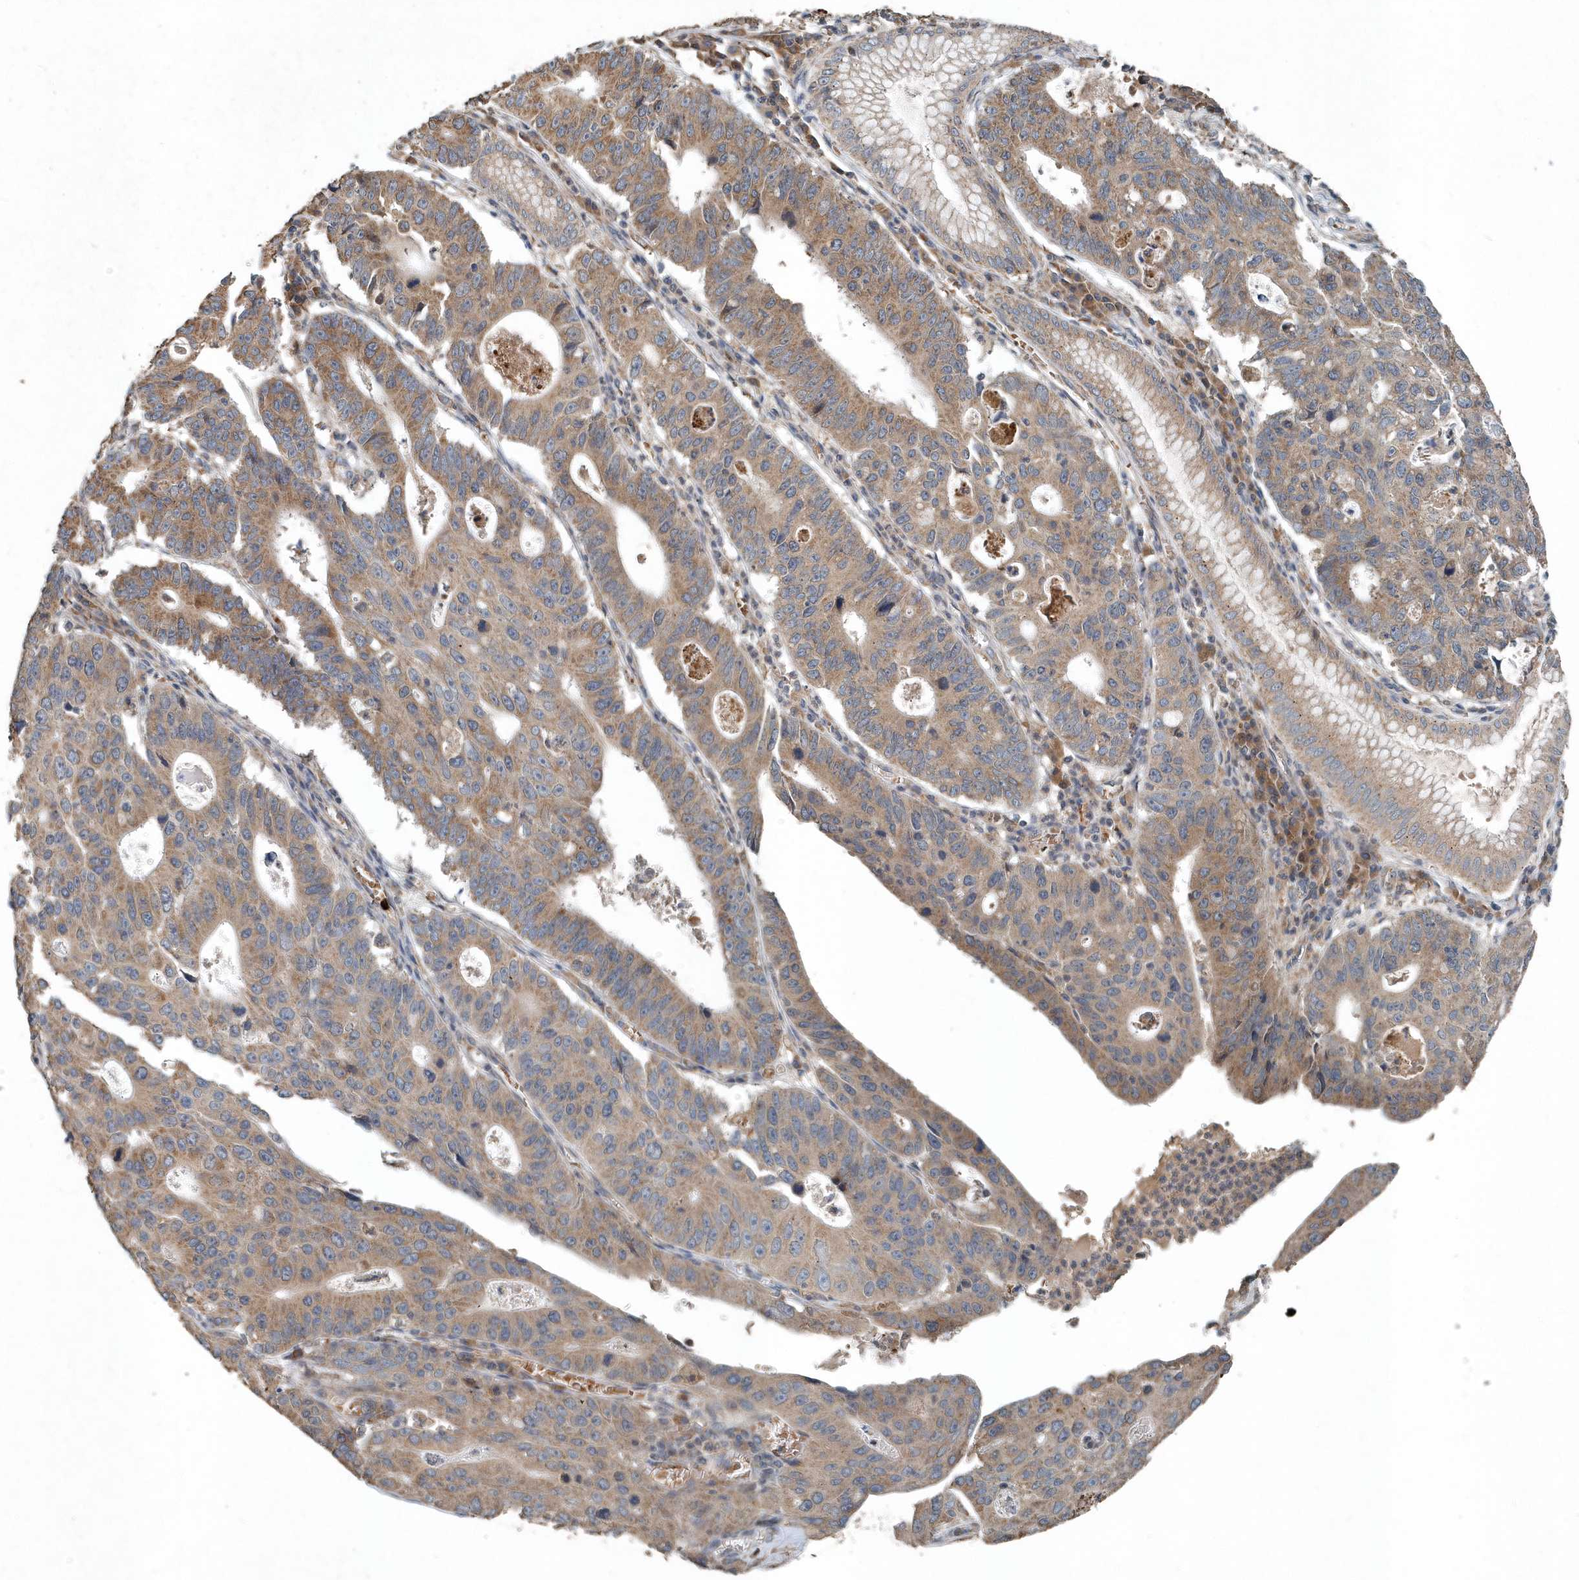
{"staining": {"intensity": "moderate", "quantity": "25%-75%", "location": "cytoplasmic/membranous"}, "tissue": "stomach cancer", "cell_type": "Tumor cells", "image_type": "cancer", "snomed": [{"axis": "morphology", "description": "Adenocarcinoma, NOS"}, {"axis": "topography", "description": "Stomach"}], "caption": "Immunohistochemistry (IHC) of stomach adenocarcinoma demonstrates medium levels of moderate cytoplasmic/membranous positivity in about 25%-75% of tumor cells. The protein is shown in brown color, while the nuclei are stained blue.", "gene": "SCFD2", "patient": {"sex": "male", "age": 59}}